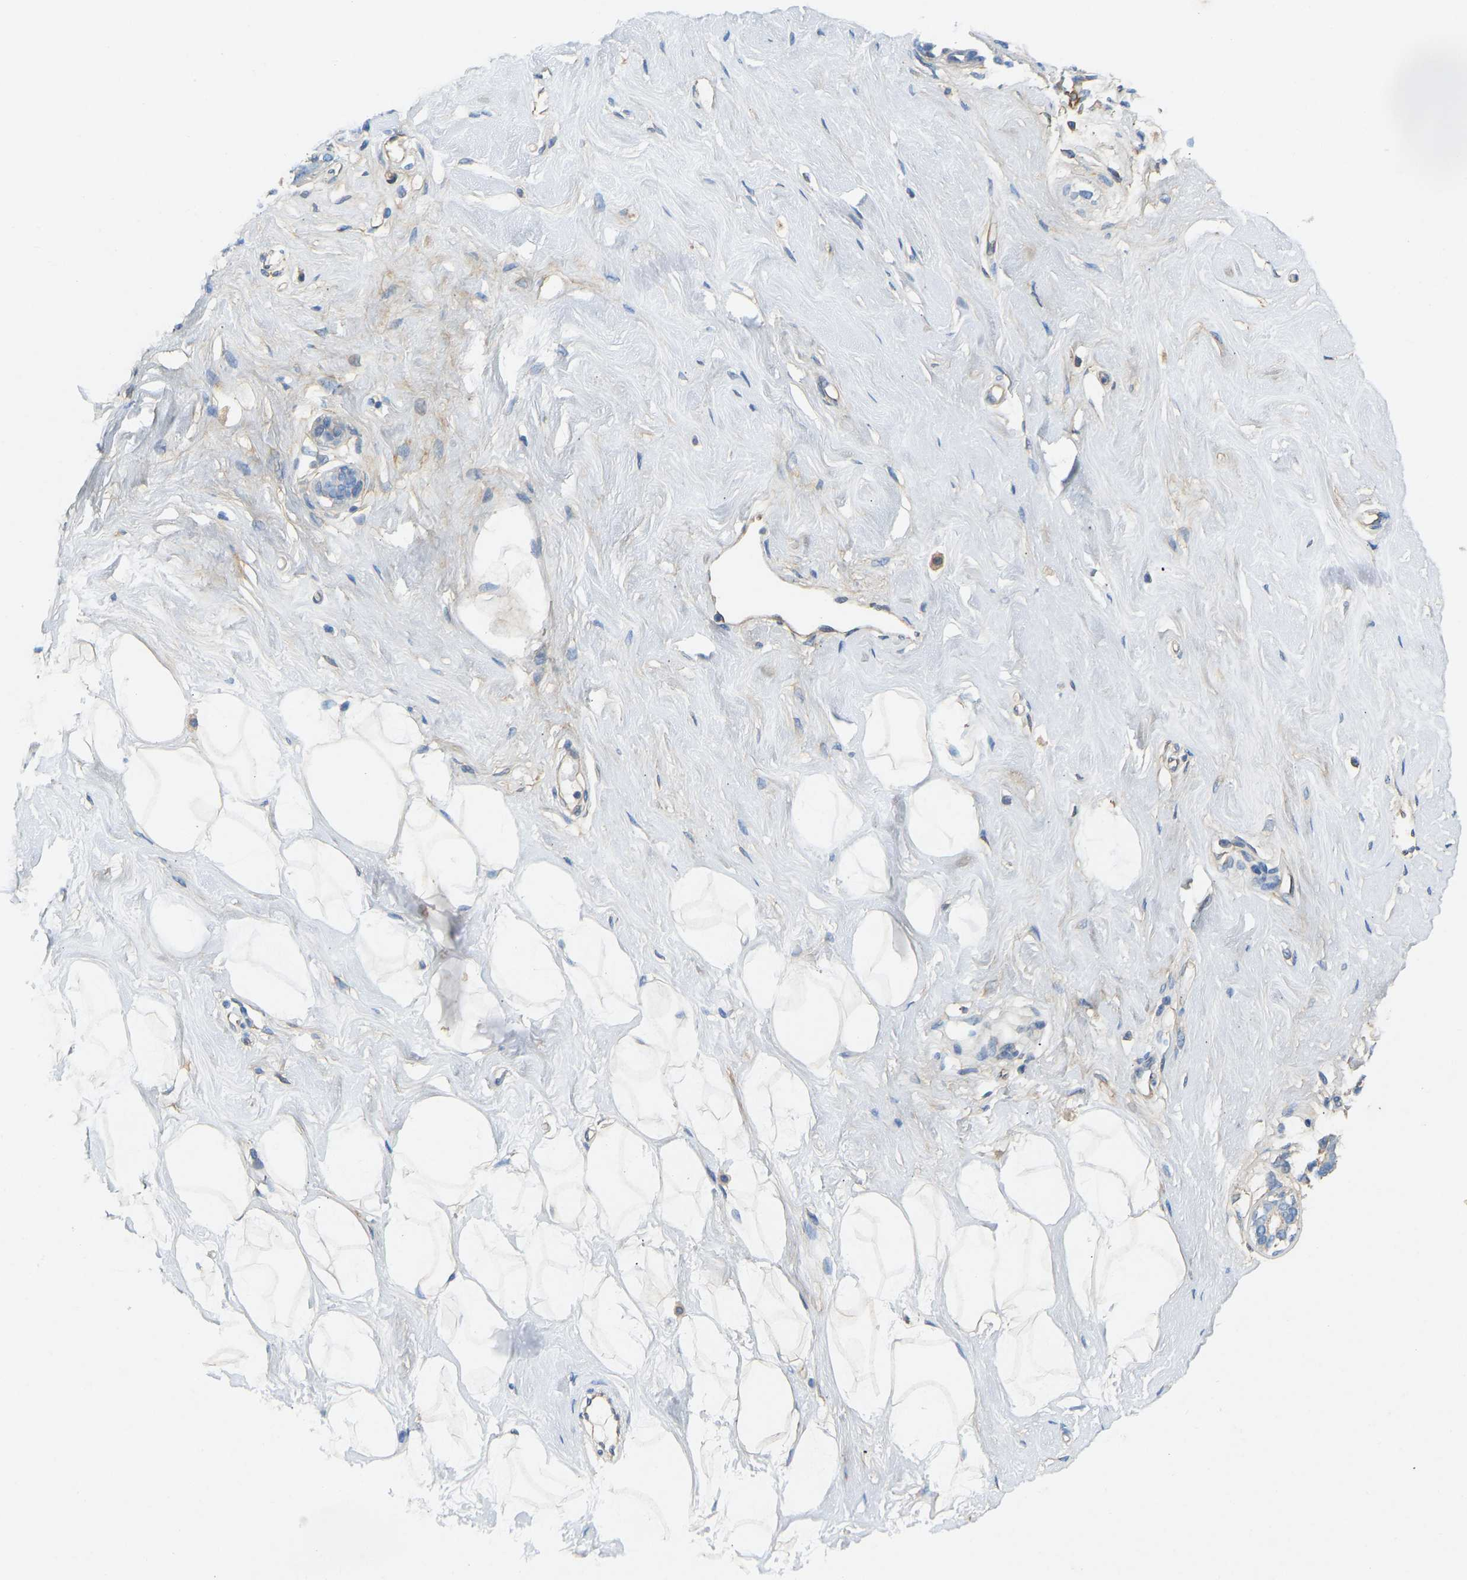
{"staining": {"intensity": "negative", "quantity": "none", "location": "none"}, "tissue": "breast", "cell_type": "Adipocytes", "image_type": "normal", "snomed": [{"axis": "morphology", "description": "Normal tissue, NOS"}, {"axis": "topography", "description": "Breast"}], "caption": "Histopathology image shows no protein positivity in adipocytes of normal breast. (DAB immunohistochemistry visualized using brightfield microscopy, high magnification).", "gene": "TECTA", "patient": {"sex": "female", "age": 23}}